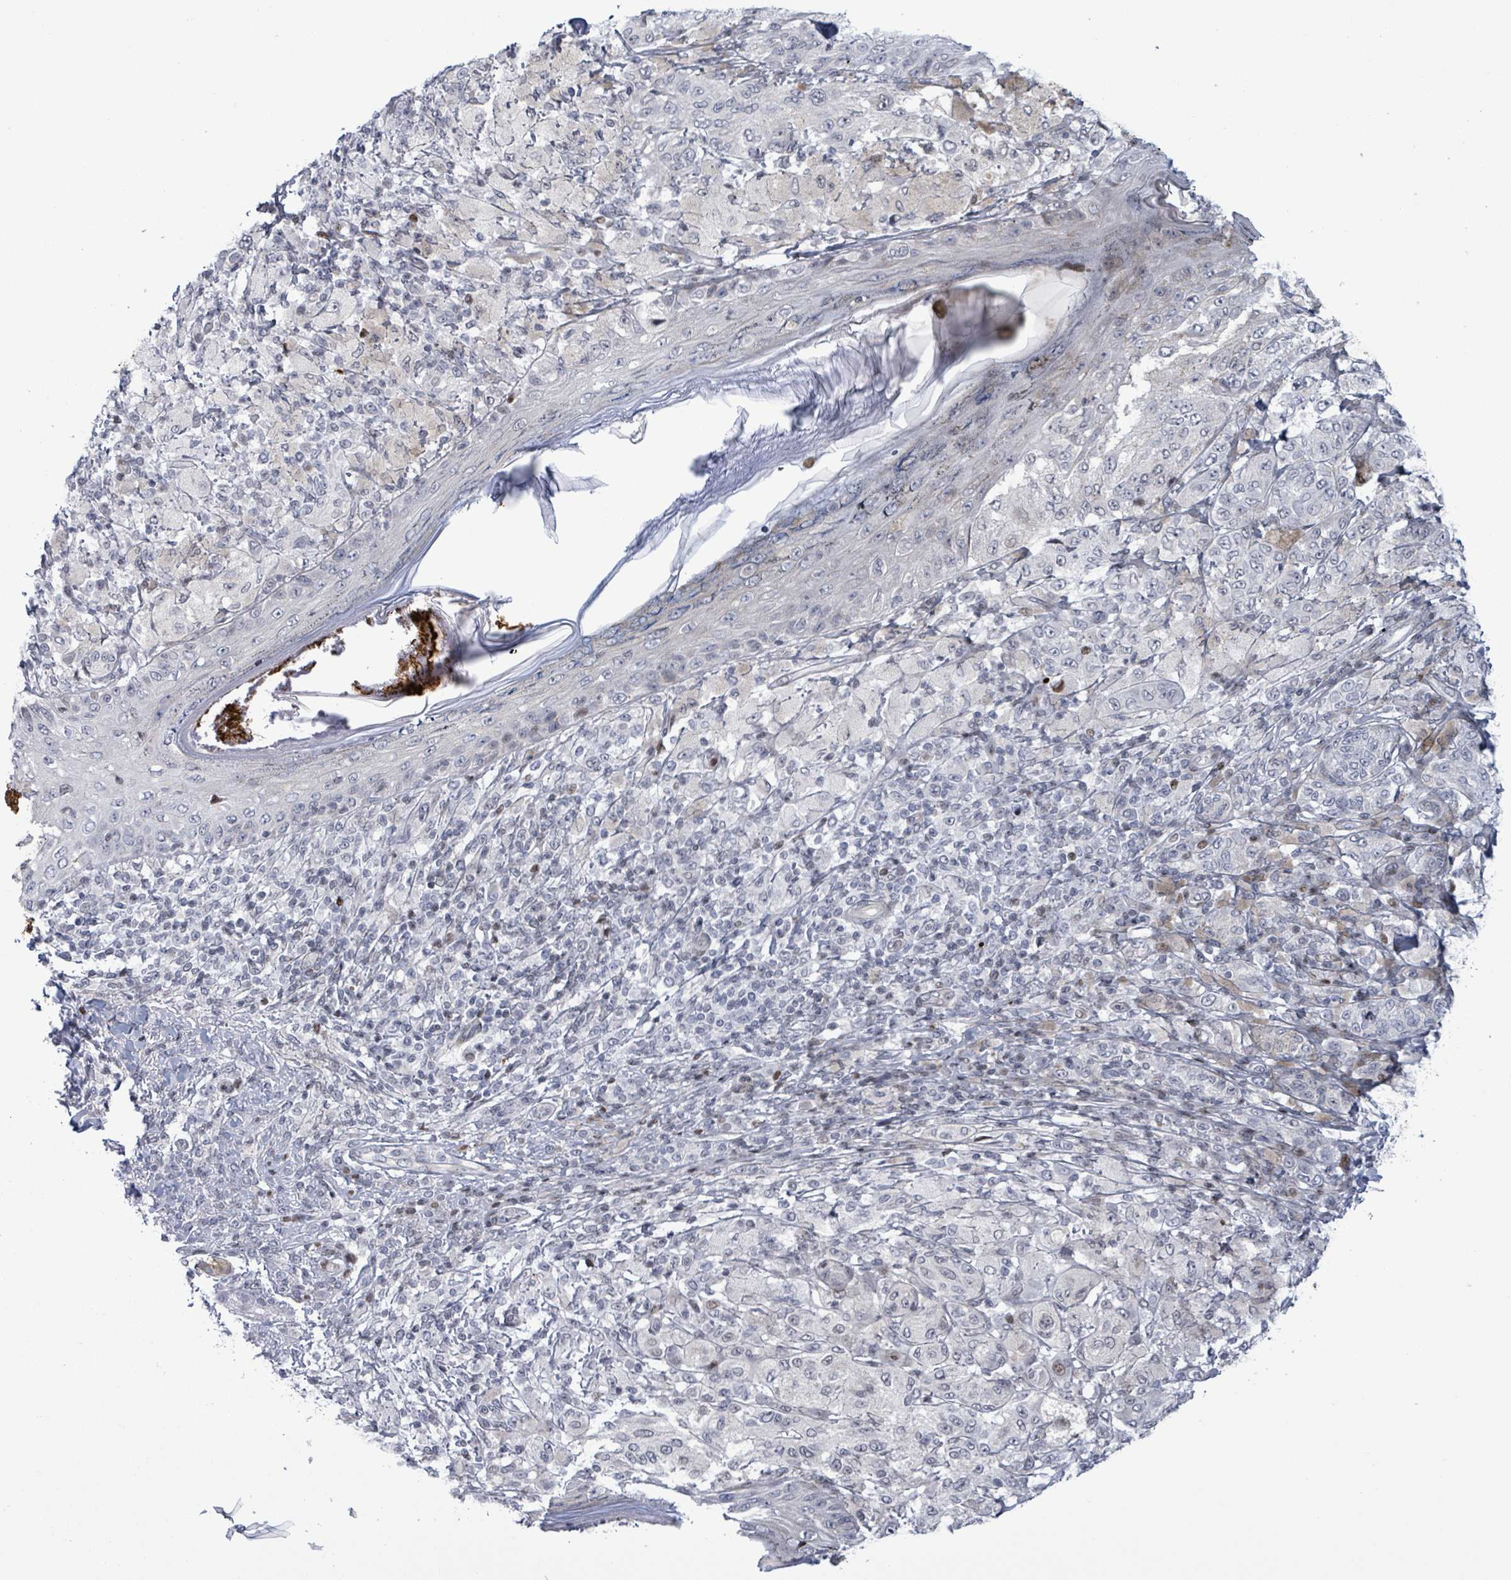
{"staining": {"intensity": "negative", "quantity": "none", "location": "none"}, "tissue": "melanoma", "cell_type": "Tumor cells", "image_type": "cancer", "snomed": [{"axis": "morphology", "description": "Malignant melanoma, NOS"}, {"axis": "topography", "description": "Skin"}], "caption": "Image shows no significant protein staining in tumor cells of melanoma. (DAB immunohistochemistry (IHC) visualized using brightfield microscopy, high magnification).", "gene": "FNDC4", "patient": {"sex": "male", "age": 42}}